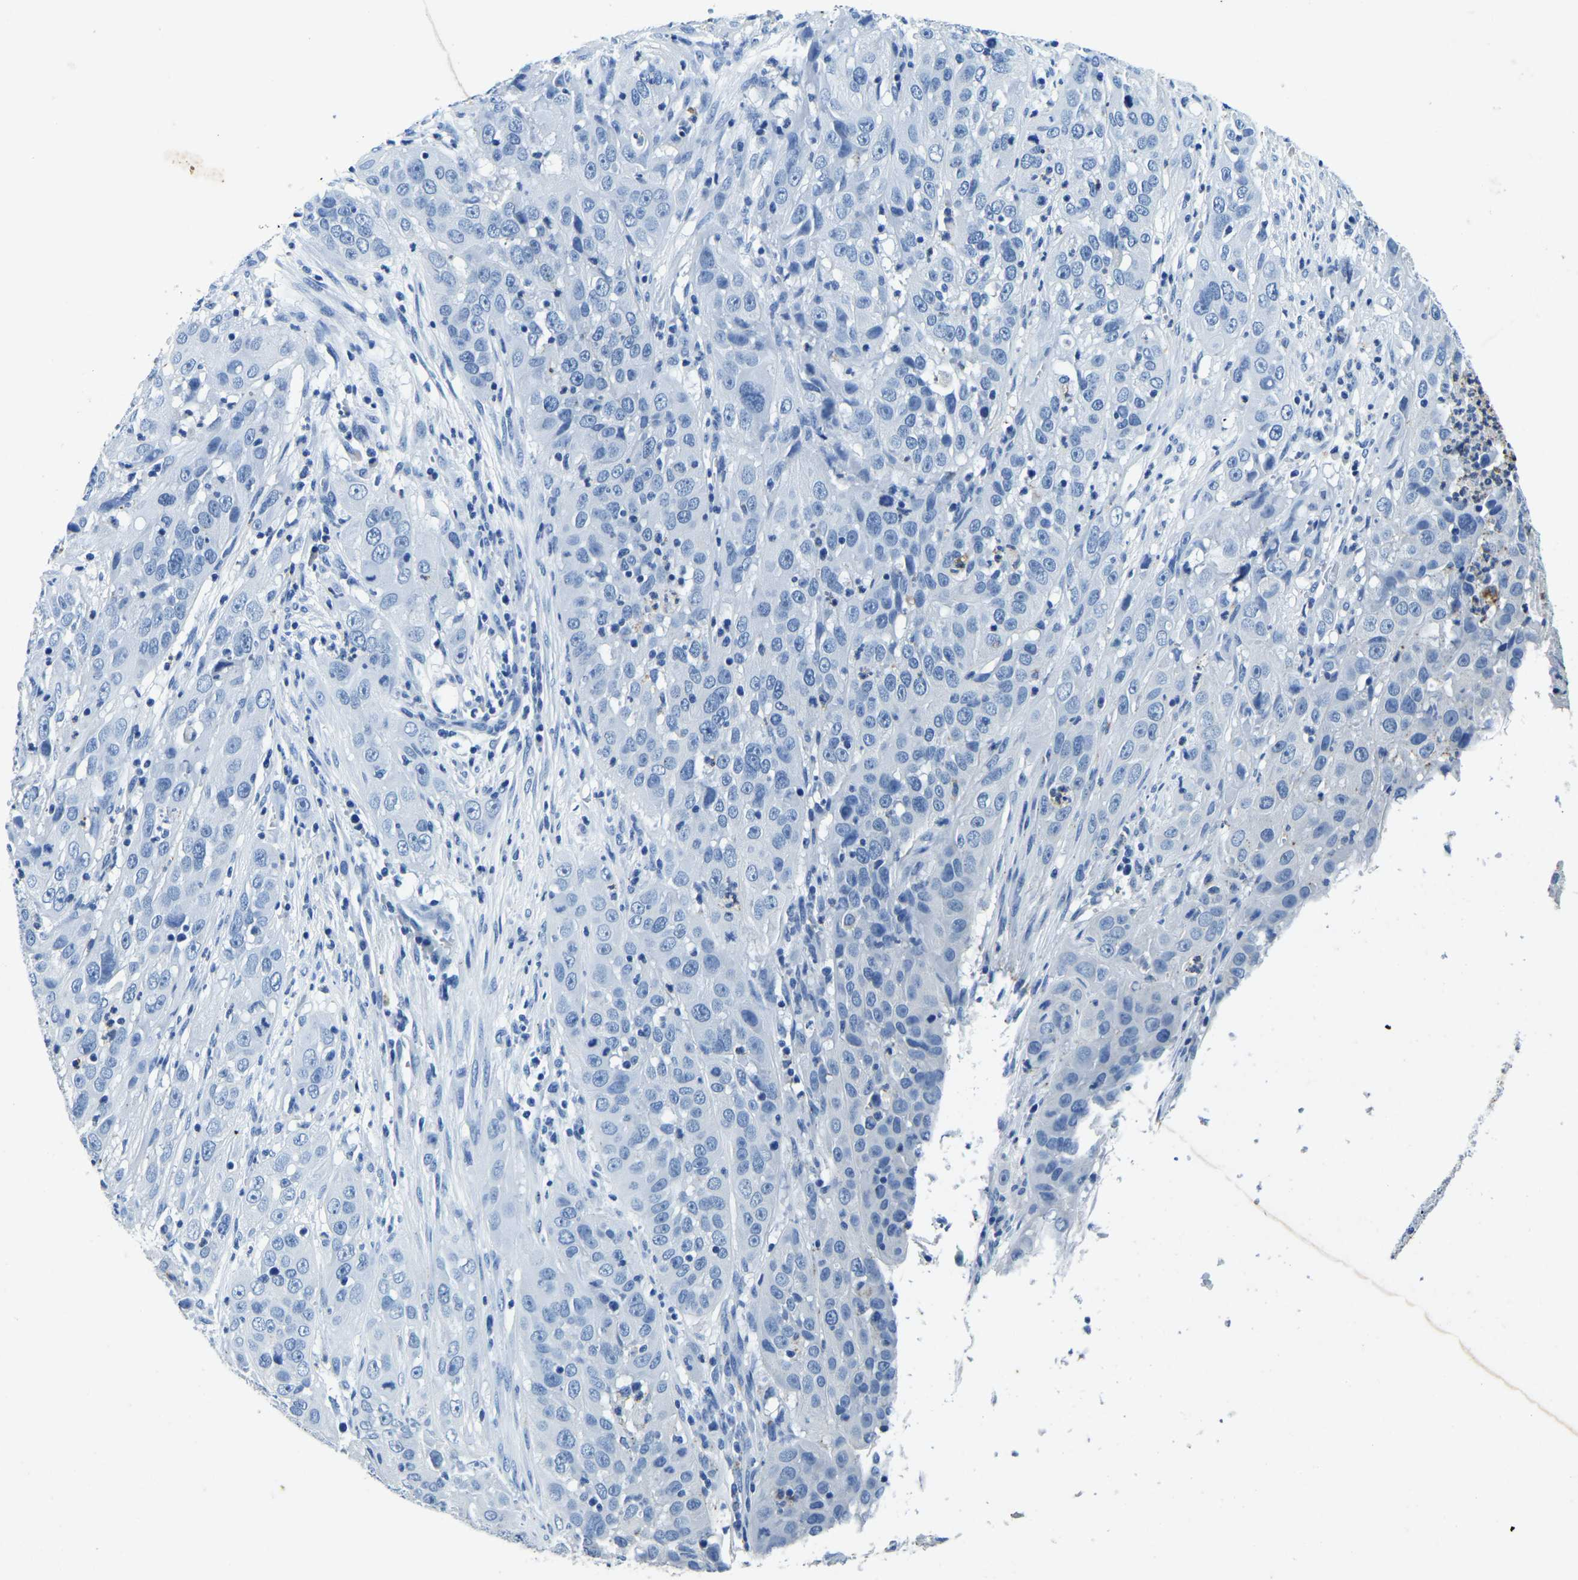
{"staining": {"intensity": "negative", "quantity": "none", "location": "none"}, "tissue": "cervical cancer", "cell_type": "Tumor cells", "image_type": "cancer", "snomed": [{"axis": "morphology", "description": "Squamous cell carcinoma, NOS"}, {"axis": "topography", "description": "Cervix"}], "caption": "Immunohistochemical staining of human squamous cell carcinoma (cervical) shows no significant expression in tumor cells.", "gene": "UBN2", "patient": {"sex": "female", "age": 32}}